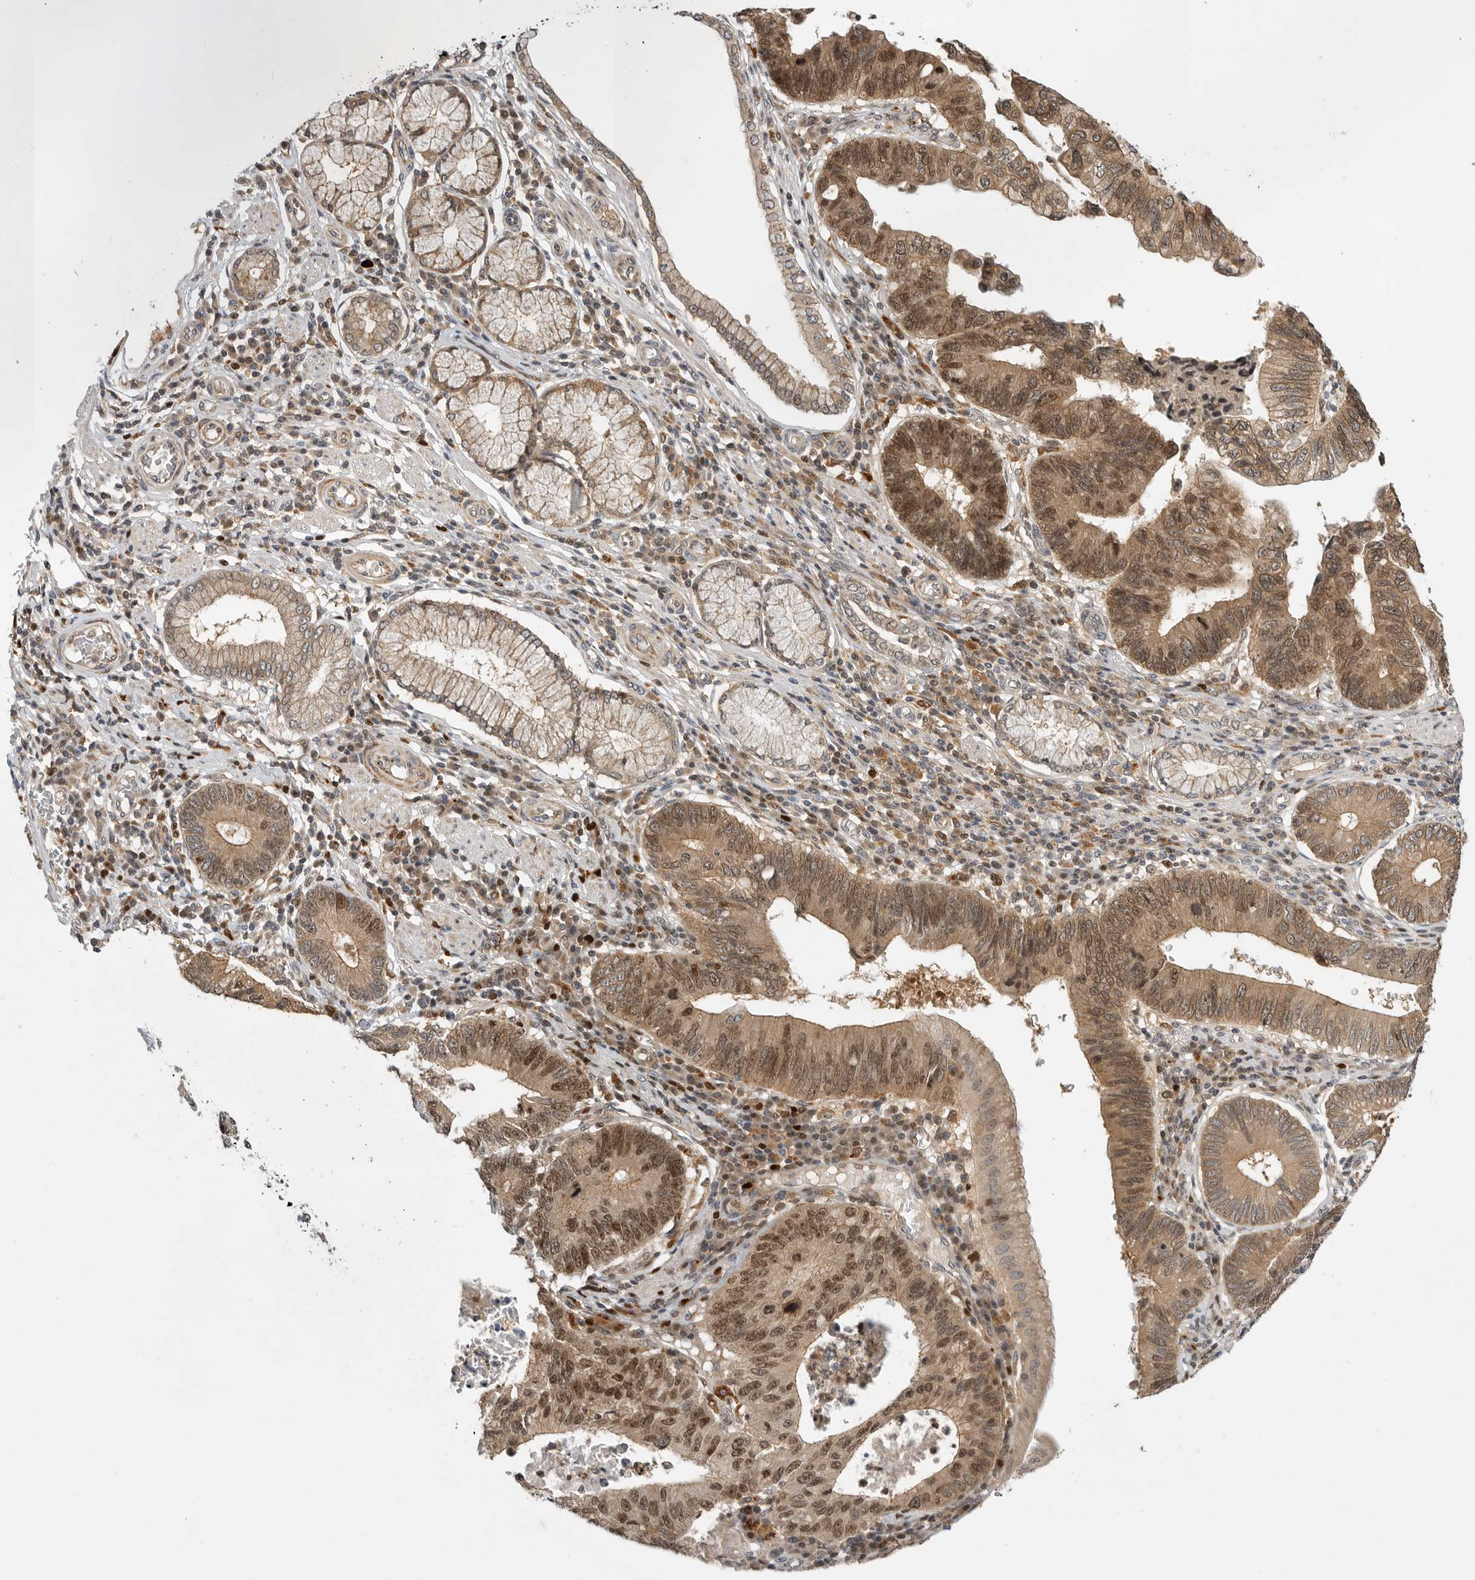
{"staining": {"intensity": "strong", "quantity": "25%-75%", "location": "cytoplasmic/membranous,nuclear"}, "tissue": "stomach cancer", "cell_type": "Tumor cells", "image_type": "cancer", "snomed": [{"axis": "morphology", "description": "Adenocarcinoma, NOS"}, {"axis": "topography", "description": "Stomach"}], "caption": "Immunohistochemistry of adenocarcinoma (stomach) reveals high levels of strong cytoplasmic/membranous and nuclear positivity in about 25%-75% of tumor cells.", "gene": "CSNK1G3", "patient": {"sex": "male", "age": 59}}